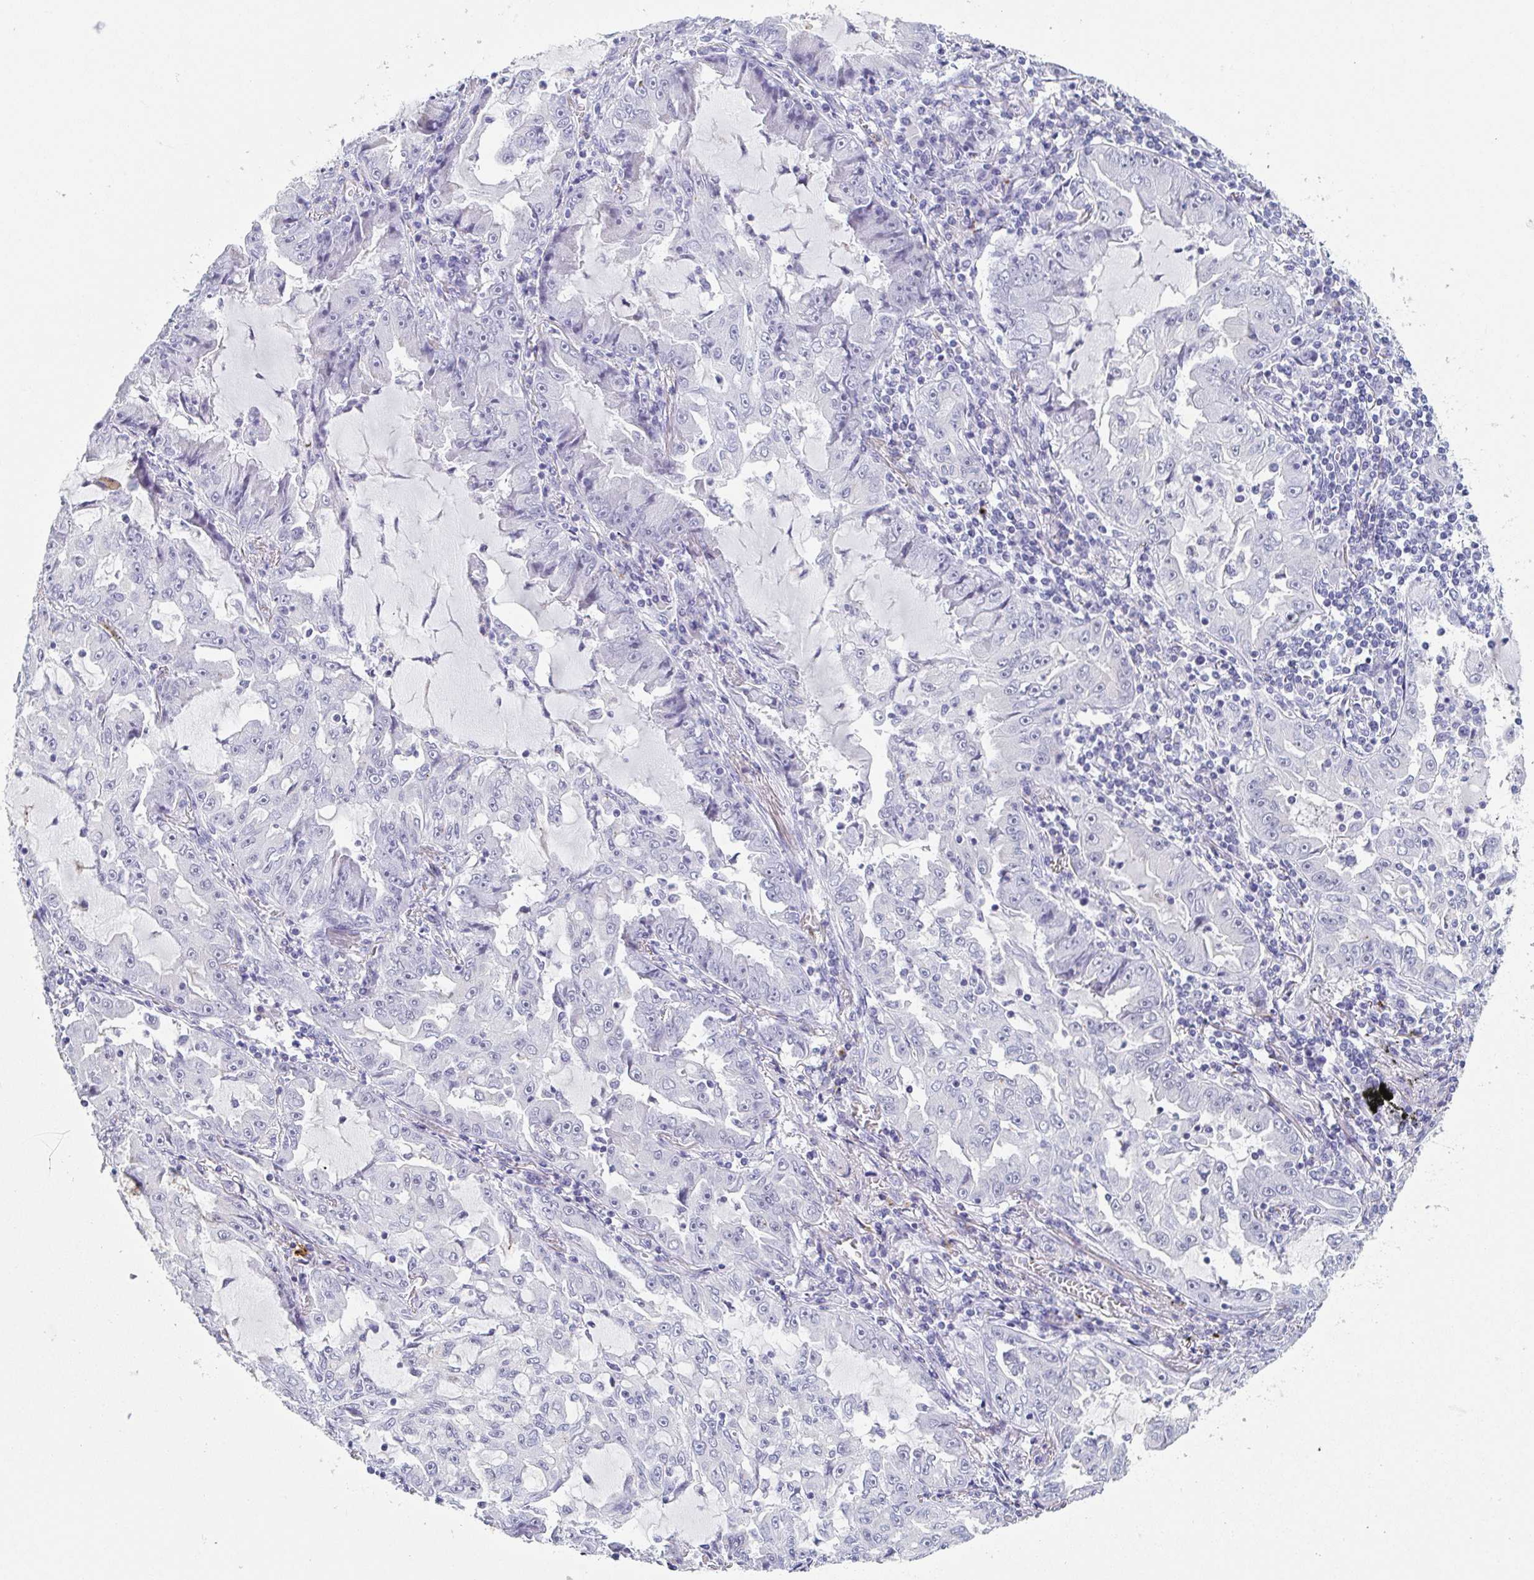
{"staining": {"intensity": "negative", "quantity": "none", "location": "none"}, "tissue": "lung cancer", "cell_type": "Tumor cells", "image_type": "cancer", "snomed": [{"axis": "morphology", "description": "Adenocarcinoma, NOS"}, {"axis": "topography", "description": "Lung"}], "caption": "The immunohistochemistry photomicrograph has no significant positivity in tumor cells of lung cancer (adenocarcinoma) tissue. The staining is performed using DAB brown chromogen with nuclei counter-stained in using hematoxylin.", "gene": "REG4", "patient": {"sex": "female", "age": 52}}